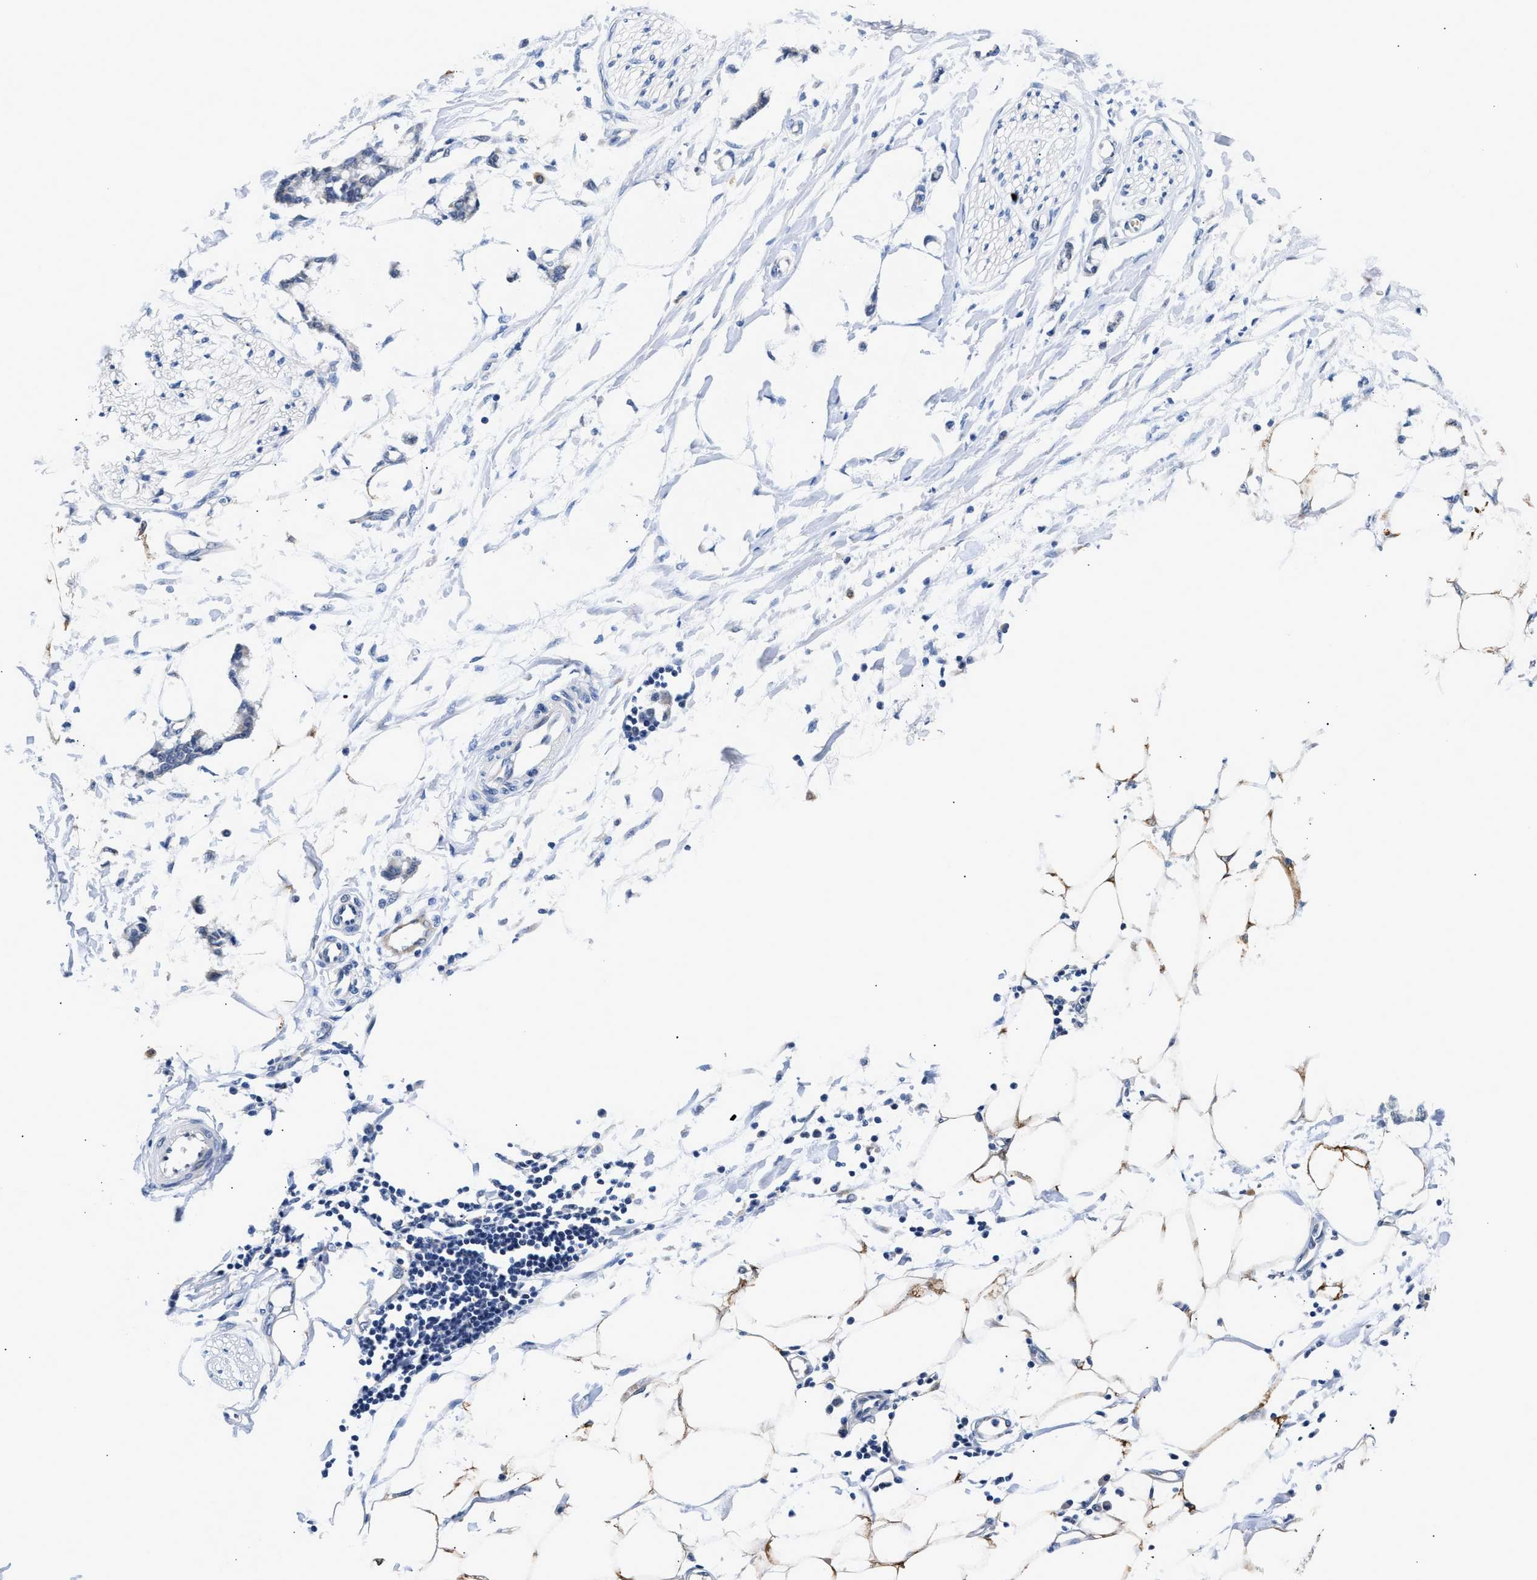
{"staining": {"intensity": "moderate", "quantity": "25%-75%", "location": "cytoplasmic/membranous"}, "tissue": "adipose tissue", "cell_type": "Adipocytes", "image_type": "normal", "snomed": [{"axis": "morphology", "description": "Normal tissue, NOS"}, {"axis": "morphology", "description": "Adenocarcinoma, NOS"}, {"axis": "topography", "description": "Colon"}, {"axis": "topography", "description": "Peripheral nerve tissue"}], "caption": "Human adipose tissue stained with a brown dye shows moderate cytoplasmic/membranous positive expression in approximately 25%-75% of adipocytes.", "gene": "RINT1", "patient": {"sex": "male", "age": 14}}